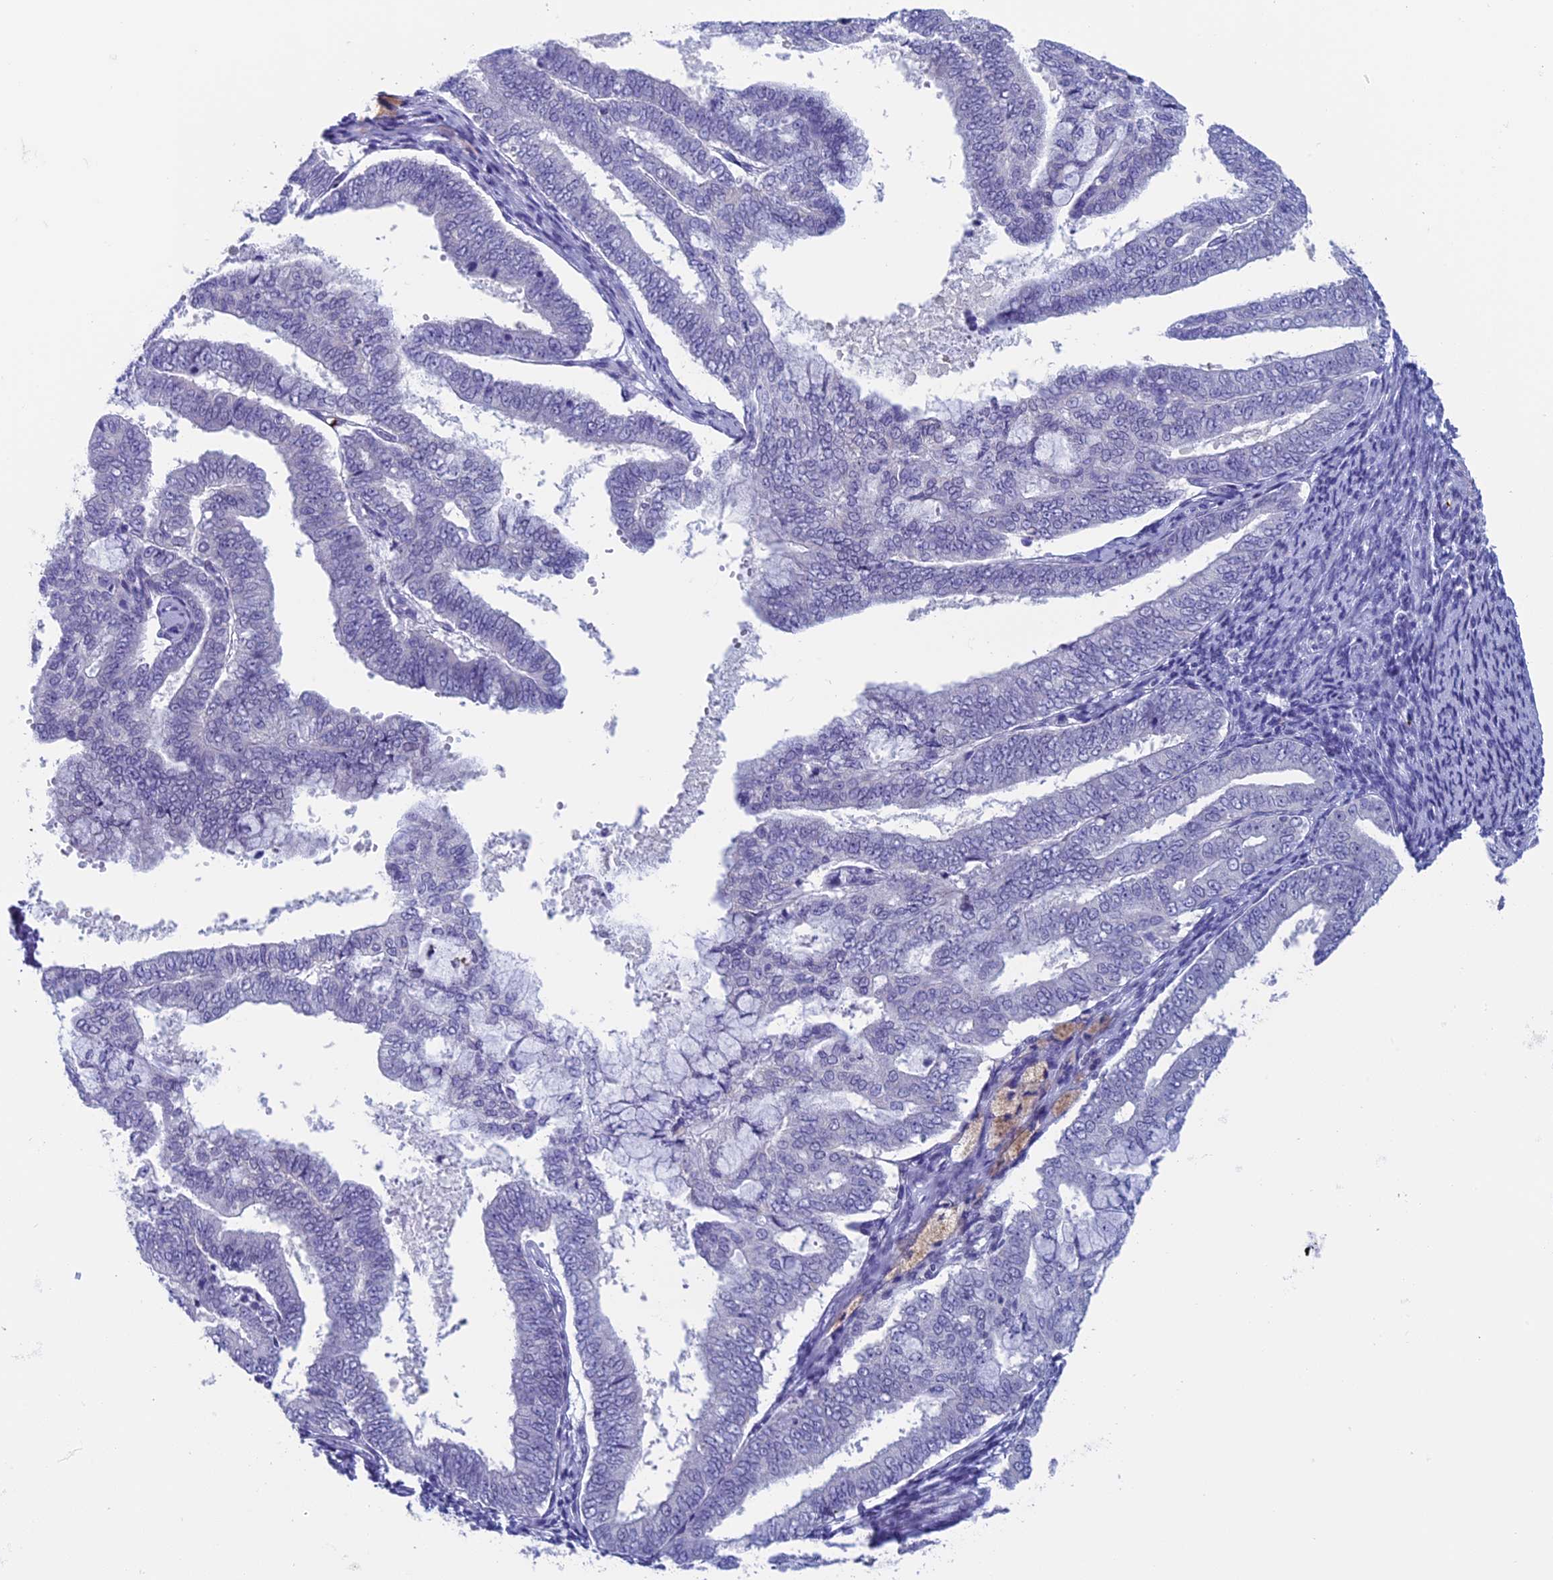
{"staining": {"intensity": "negative", "quantity": "none", "location": "none"}, "tissue": "endometrial cancer", "cell_type": "Tumor cells", "image_type": "cancer", "snomed": [{"axis": "morphology", "description": "Adenocarcinoma, NOS"}, {"axis": "topography", "description": "Endometrium"}], "caption": "IHC of endometrial adenocarcinoma exhibits no positivity in tumor cells.", "gene": "AIFM2", "patient": {"sex": "female", "age": 63}}